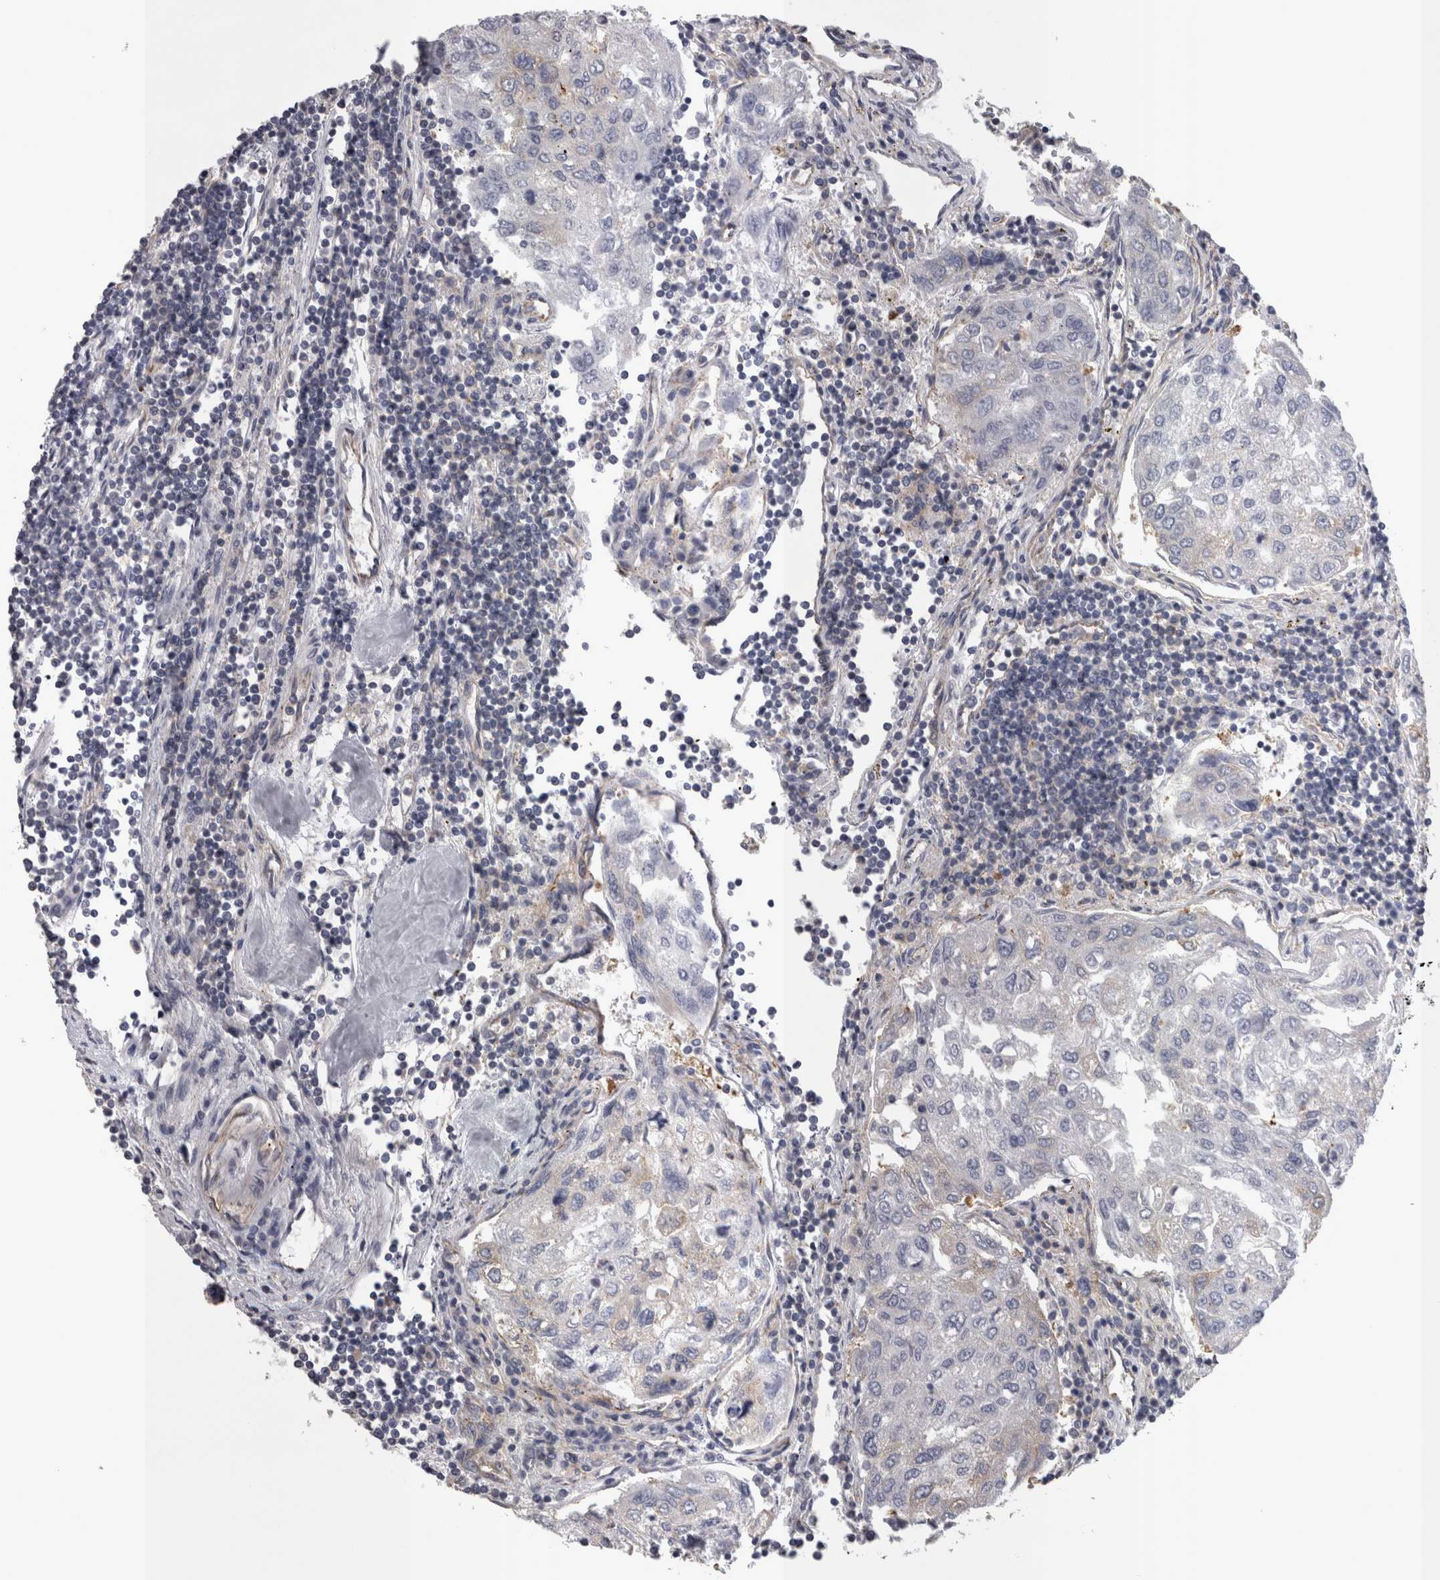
{"staining": {"intensity": "negative", "quantity": "none", "location": "none"}, "tissue": "urothelial cancer", "cell_type": "Tumor cells", "image_type": "cancer", "snomed": [{"axis": "morphology", "description": "Urothelial carcinoma, High grade"}, {"axis": "topography", "description": "Lymph node"}, {"axis": "topography", "description": "Urinary bladder"}], "caption": "This is an immunohistochemistry (IHC) photomicrograph of urothelial cancer. There is no positivity in tumor cells.", "gene": "LYZL6", "patient": {"sex": "male", "age": 51}}